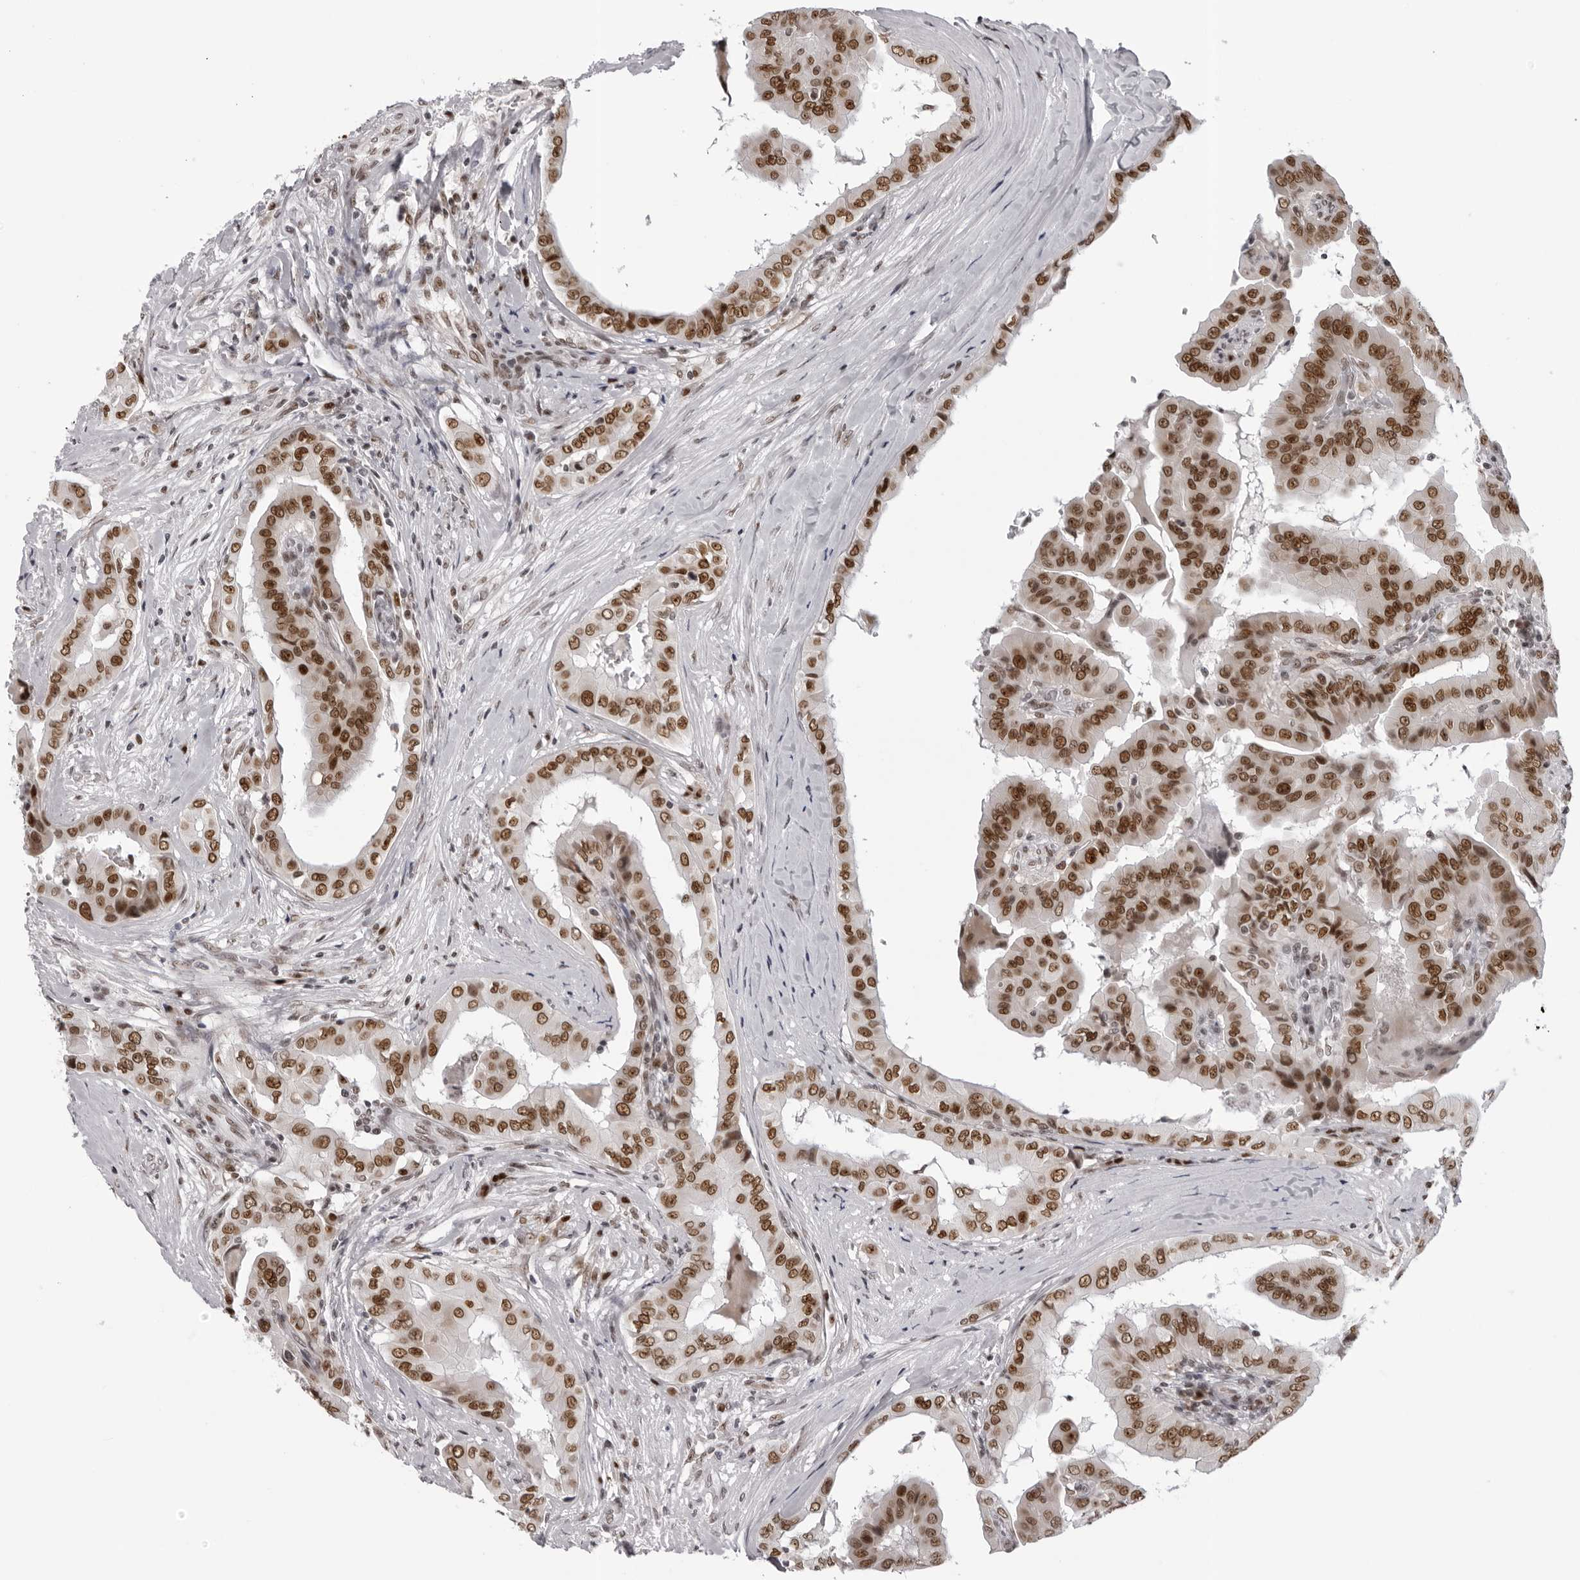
{"staining": {"intensity": "moderate", "quantity": ">75%", "location": "nuclear"}, "tissue": "thyroid cancer", "cell_type": "Tumor cells", "image_type": "cancer", "snomed": [{"axis": "morphology", "description": "Papillary adenocarcinoma, NOS"}, {"axis": "topography", "description": "Thyroid gland"}], "caption": "High-magnification brightfield microscopy of thyroid cancer (papillary adenocarcinoma) stained with DAB (3,3'-diaminobenzidine) (brown) and counterstained with hematoxylin (blue). tumor cells exhibit moderate nuclear positivity is present in approximately>75% of cells. Immunohistochemistry (ihc) stains the protein in brown and the nuclei are stained blue.", "gene": "HEXIM2", "patient": {"sex": "male", "age": 33}}